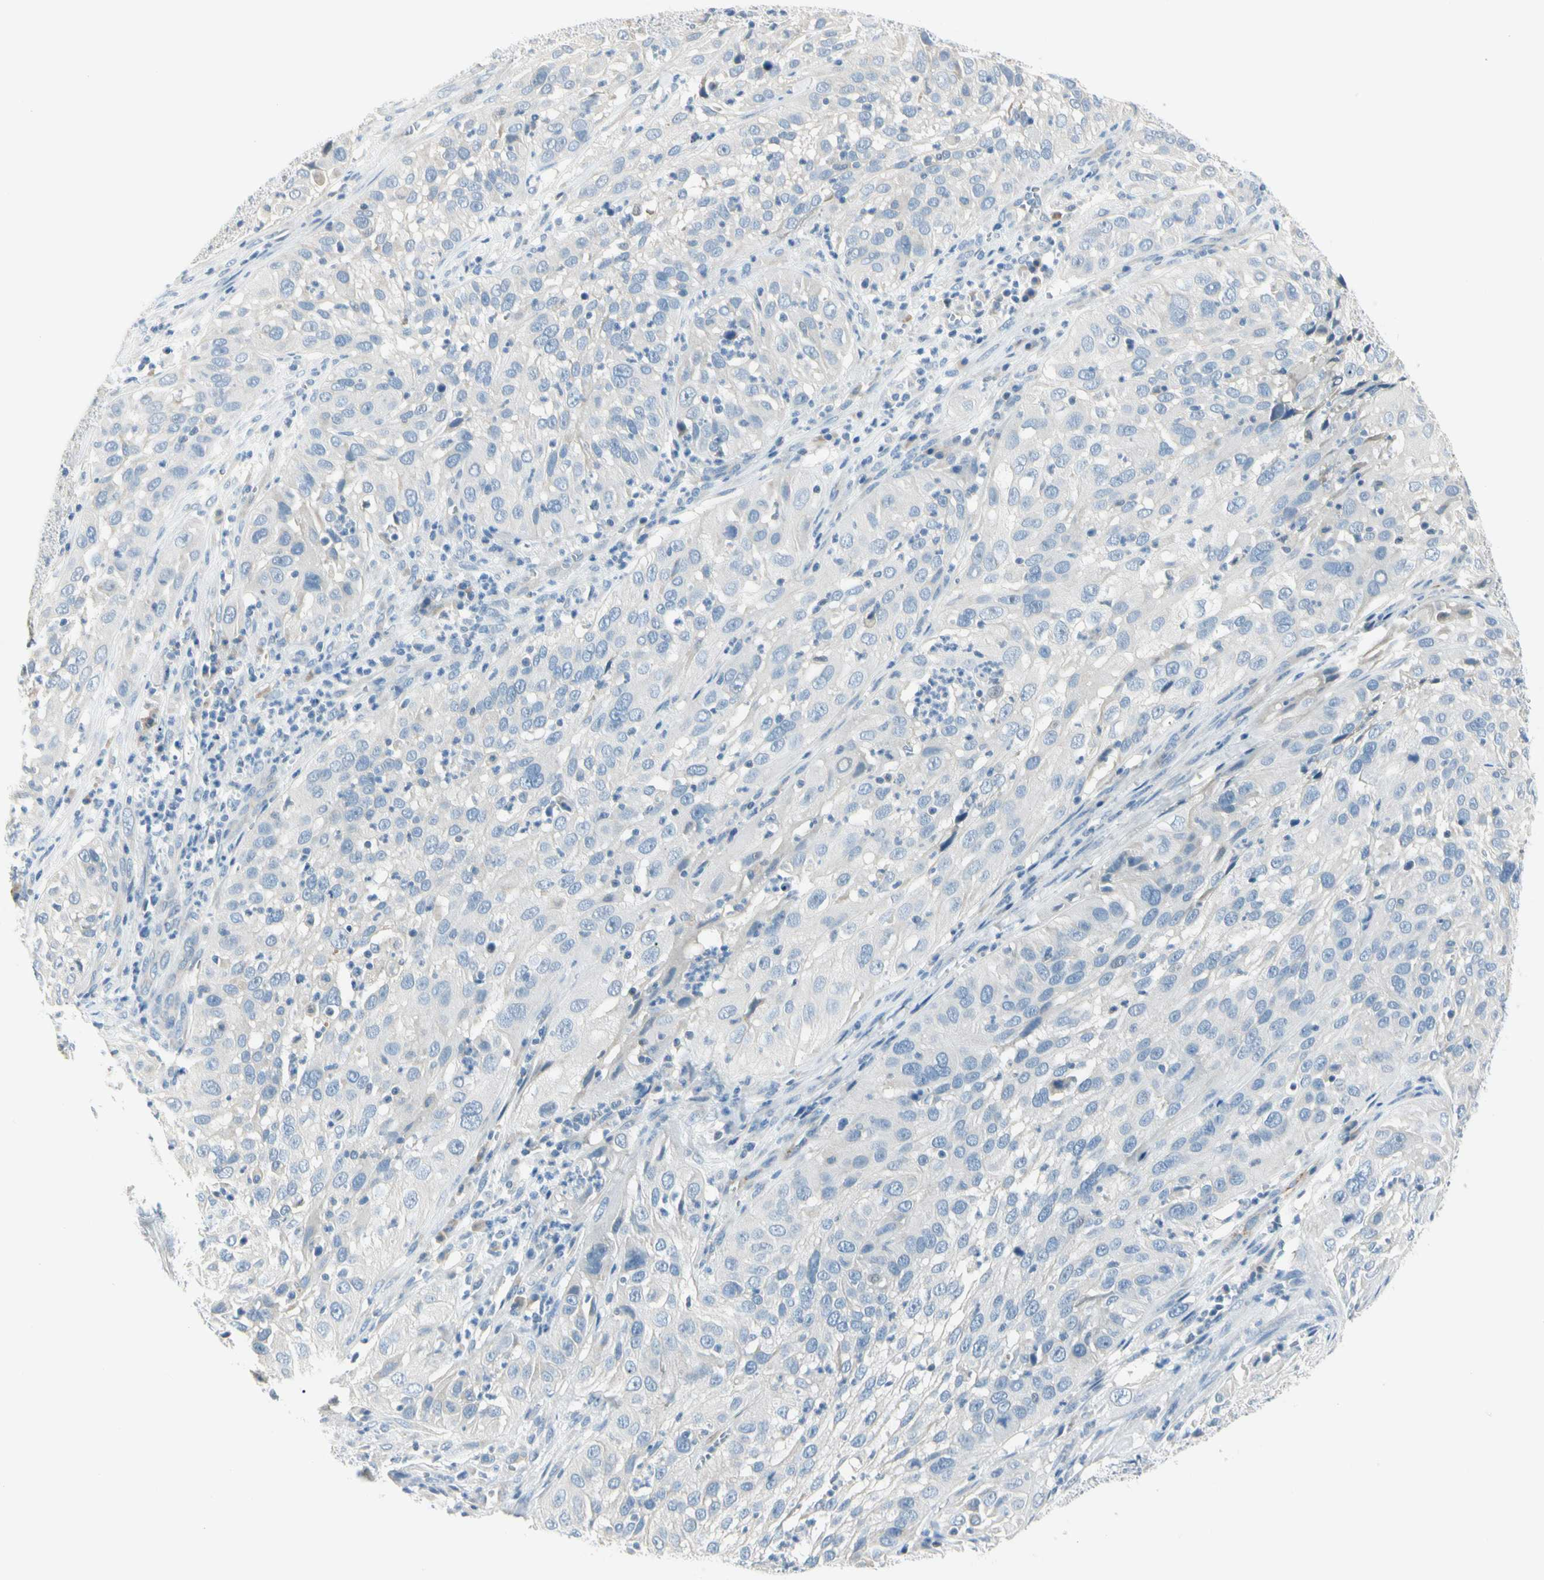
{"staining": {"intensity": "negative", "quantity": "none", "location": "none"}, "tissue": "cervical cancer", "cell_type": "Tumor cells", "image_type": "cancer", "snomed": [{"axis": "morphology", "description": "Squamous cell carcinoma, NOS"}, {"axis": "topography", "description": "Cervix"}], "caption": "Tumor cells are negative for brown protein staining in squamous cell carcinoma (cervical).", "gene": "SLC6A15", "patient": {"sex": "female", "age": 32}}